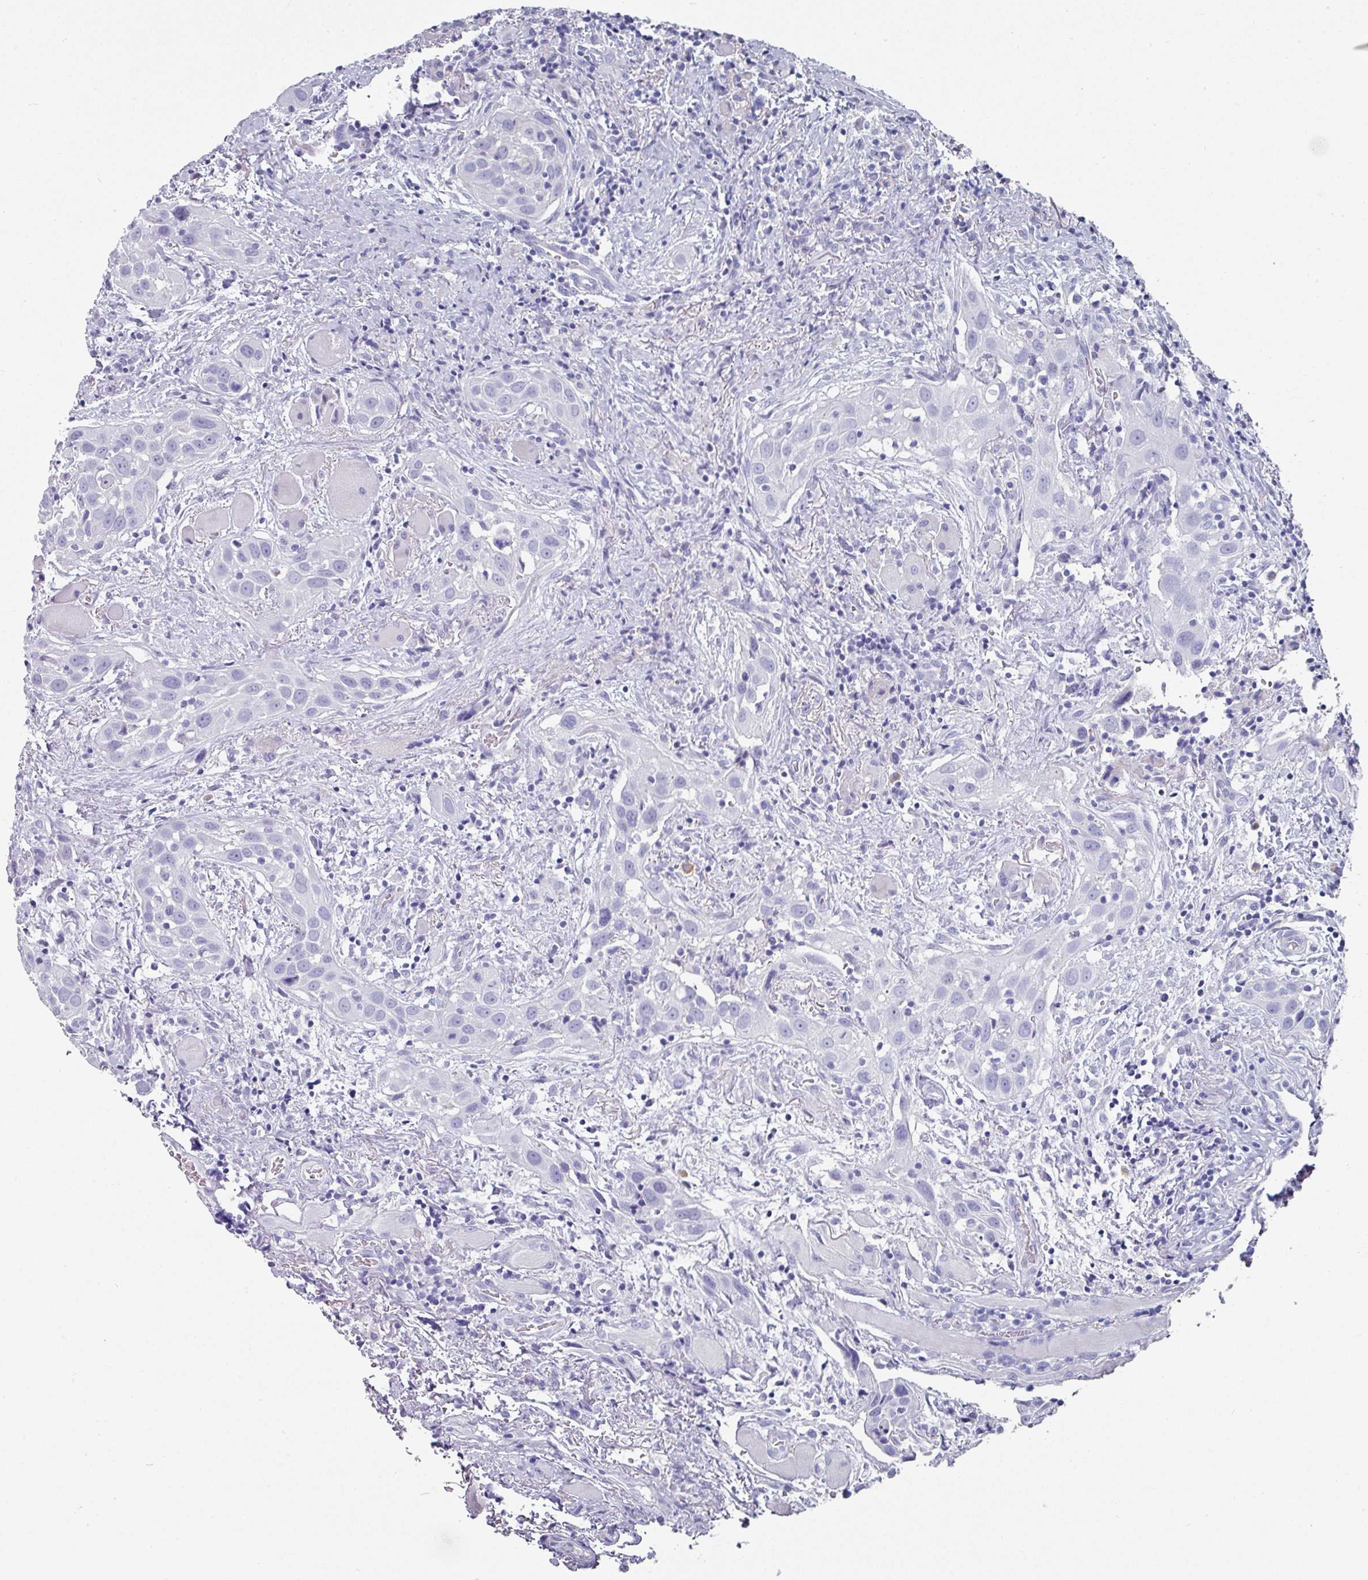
{"staining": {"intensity": "negative", "quantity": "none", "location": "none"}, "tissue": "head and neck cancer", "cell_type": "Tumor cells", "image_type": "cancer", "snomed": [{"axis": "morphology", "description": "Squamous cell carcinoma, NOS"}, {"axis": "topography", "description": "Oral tissue"}, {"axis": "topography", "description": "Head-Neck"}], "caption": "DAB (3,3'-diaminobenzidine) immunohistochemical staining of head and neck cancer (squamous cell carcinoma) displays no significant expression in tumor cells.", "gene": "SETBP1", "patient": {"sex": "female", "age": 50}}